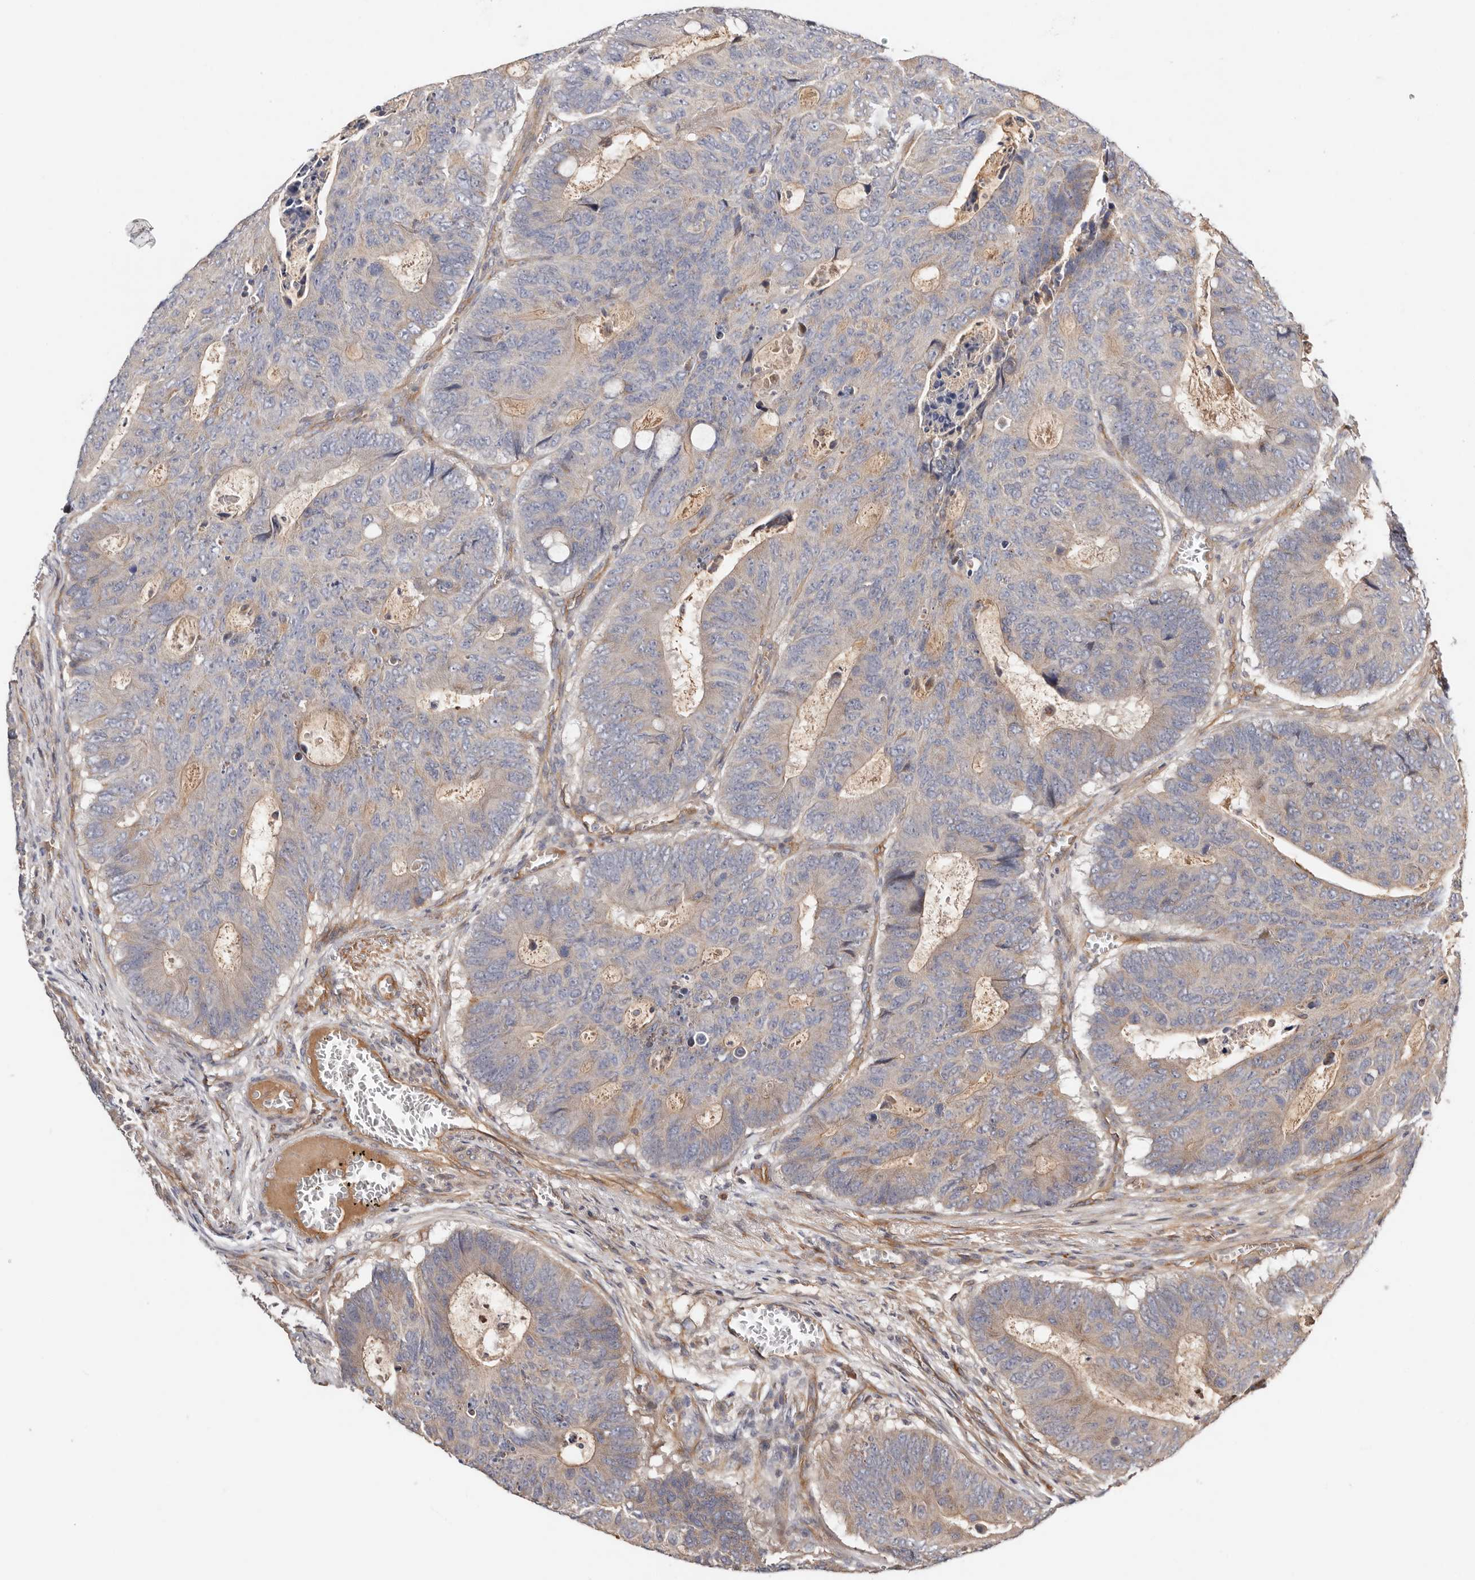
{"staining": {"intensity": "weak", "quantity": "25%-75%", "location": "cytoplasmic/membranous"}, "tissue": "colorectal cancer", "cell_type": "Tumor cells", "image_type": "cancer", "snomed": [{"axis": "morphology", "description": "Adenocarcinoma, NOS"}, {"axis": "topography", "description": "Colon"}], "caption": "A high-resolution image shows immunohistochemistry (IHC) staining of adenocarcinoma (colorectal), which exhibits weak cytoplasmic/membranous positivity in about 25%-75% of tumor cells. (Brightfield microscopy of DAB IHC at high magnification).", "gene": "MACF1", "patient": {"sex": "male", "age": 87}}